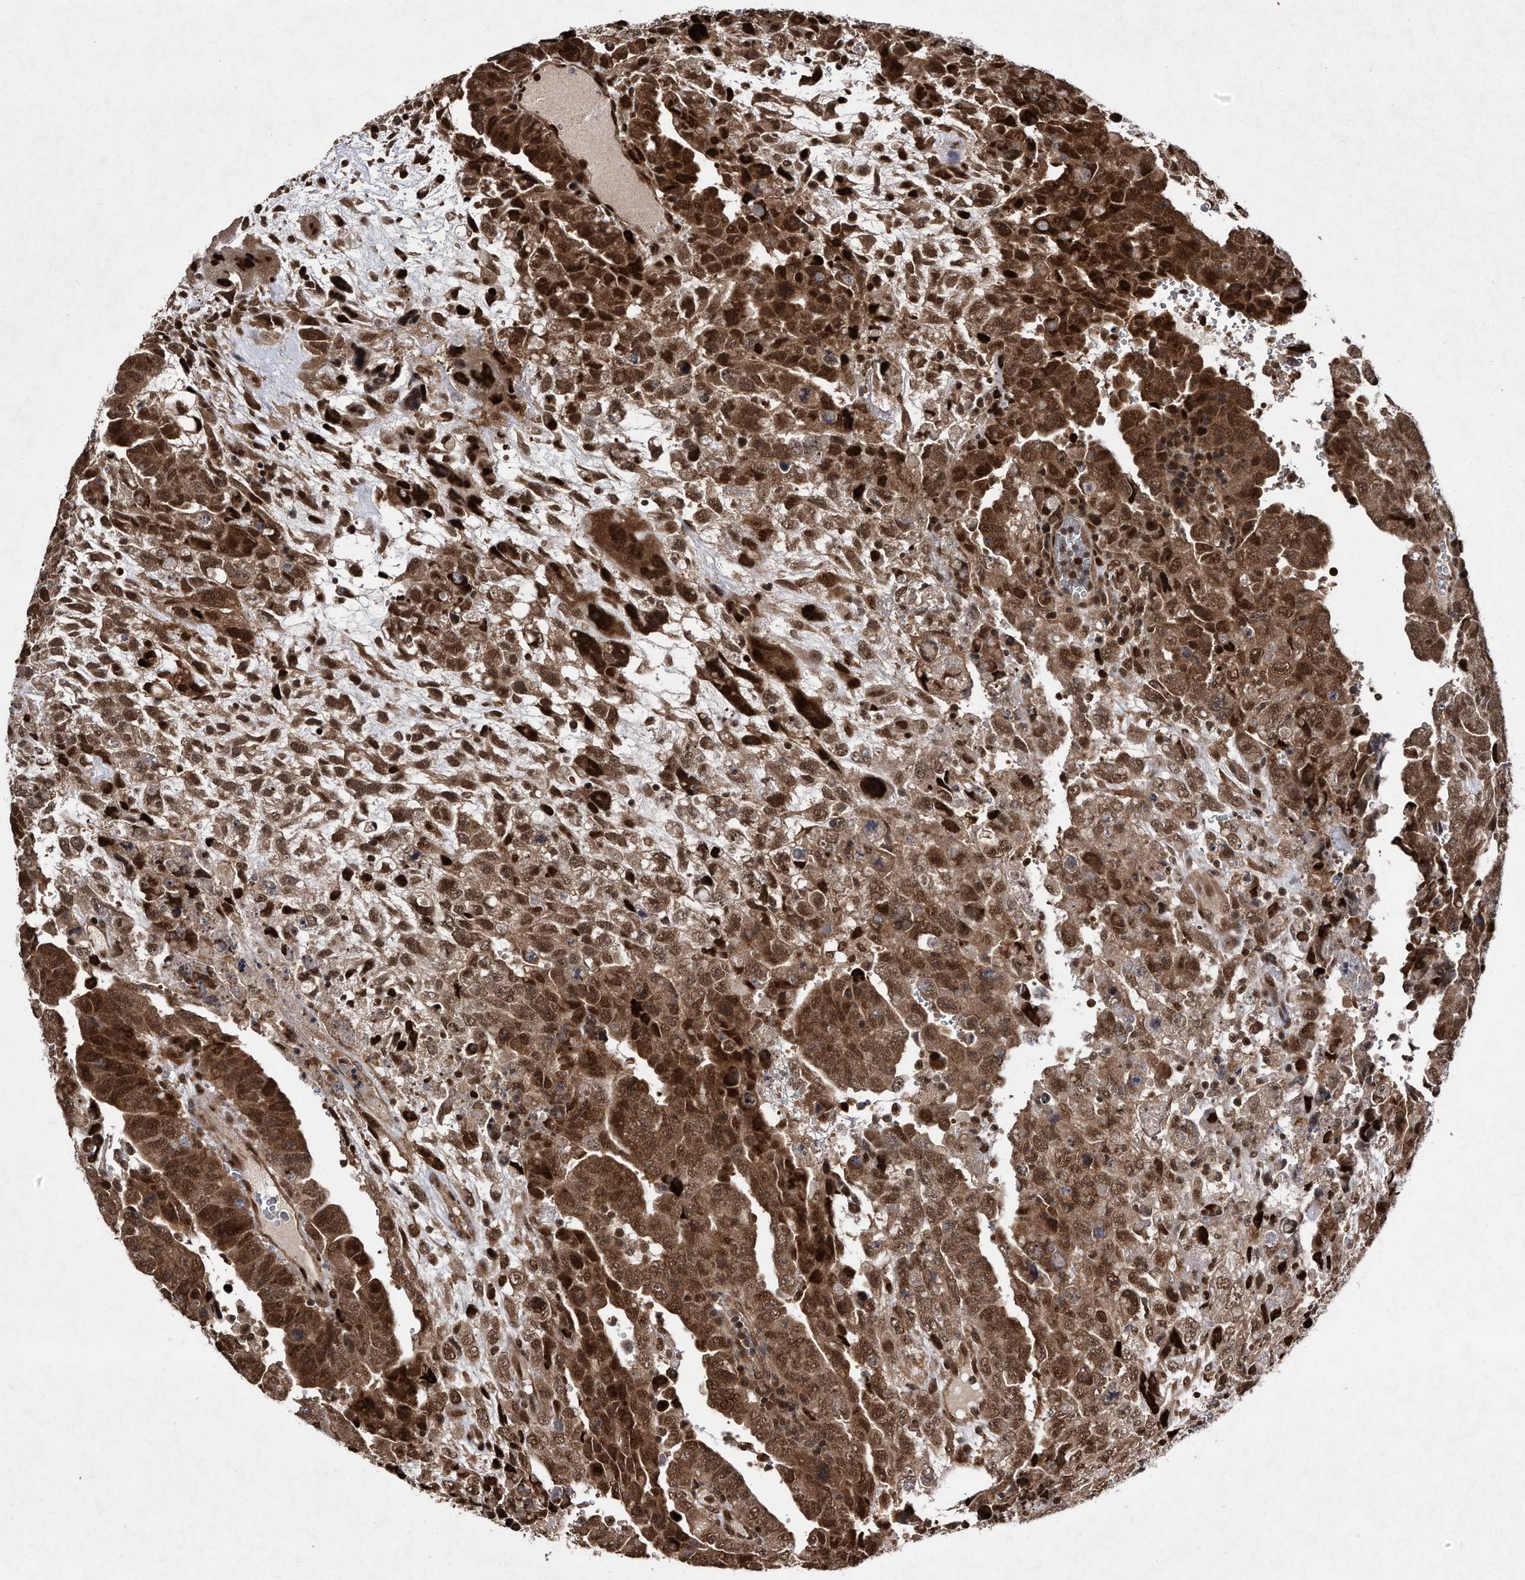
{"staining": {"intensity": "strong", "quantity": ">75%", "location": "cytoplasmic/membranous,nuclear"}, "tissue": "testis cancer", "cell_type": "Tumor cells", "image_type": "cancer", "snomed": [{"axis": "morphology", "description": "Carcinoma, Embryonal, NOS"}, {"axis": "topography", "description": "Testis"}], "caption": "Testis cancer stained for a protein (brown) displays strong cytoplasmic/membranous and nuclear positive expression in approximately >75% of tumor cells.", "gene": "RAD23B", "patient": {"sex": "male", "age": 28}}